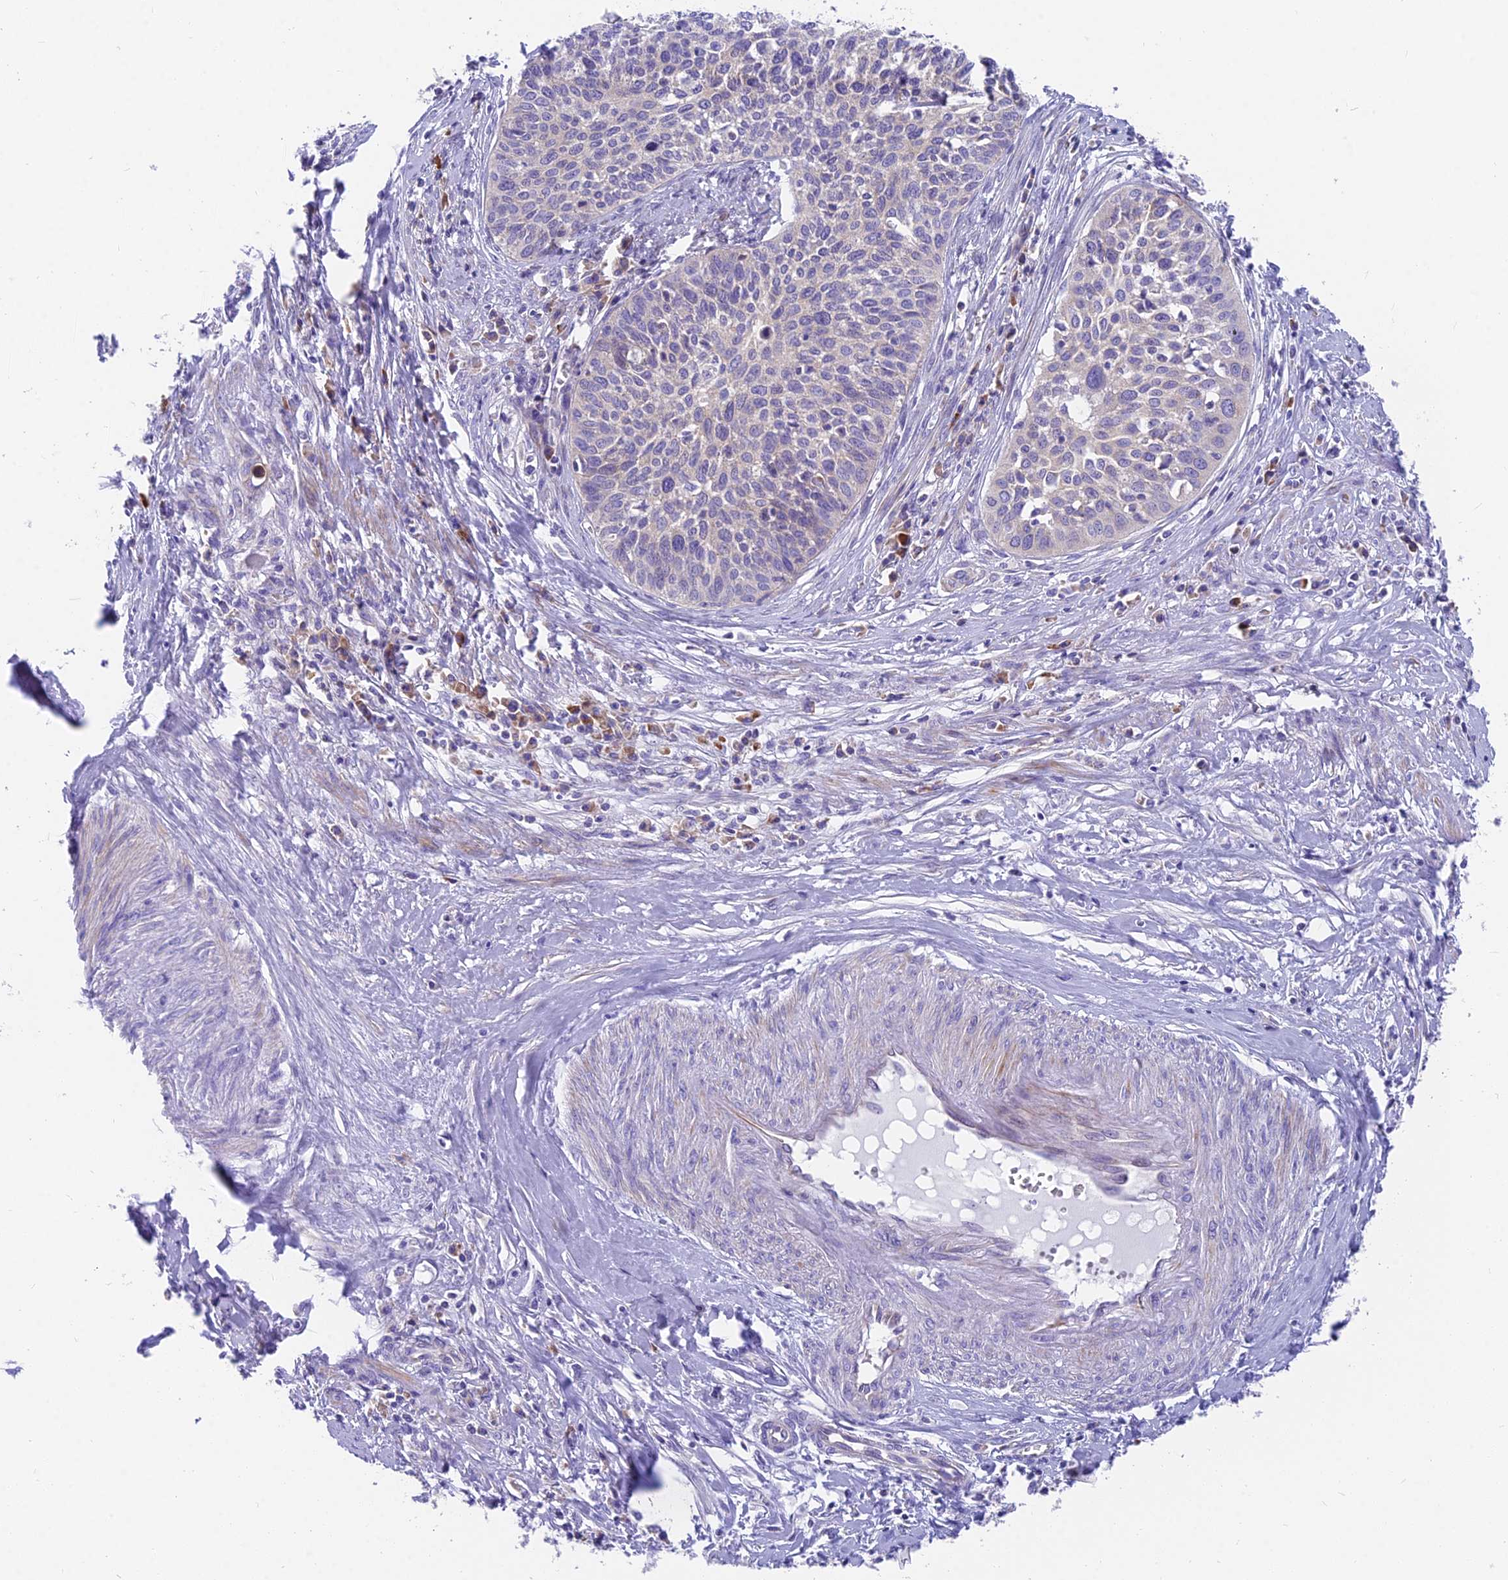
{"staining": {"intensity": "moderate", "quantity": "<25%", "location": "cytoplasmic/membranous"}, "tissue": "cervical cancer", "cell_type": "Tumor cells", "image_type": "cancer", "snomed": [{"axis": "morphology", "description": "Squamous cell carcinoma, NOS"}, {"axis": "topography", "description": "Cervix"}], "caption": "Immunohistochemical staining of human squamous cell carcinoma (cervical) reveals low levels of moderate cytoplasmic/membranous protein staining in about <25% of tumor cells. Ihc stains the protein in brown and the nuclei are stained blue.", "gene": "MVB12A", "patient": {"sex": "female", "age": 34}}